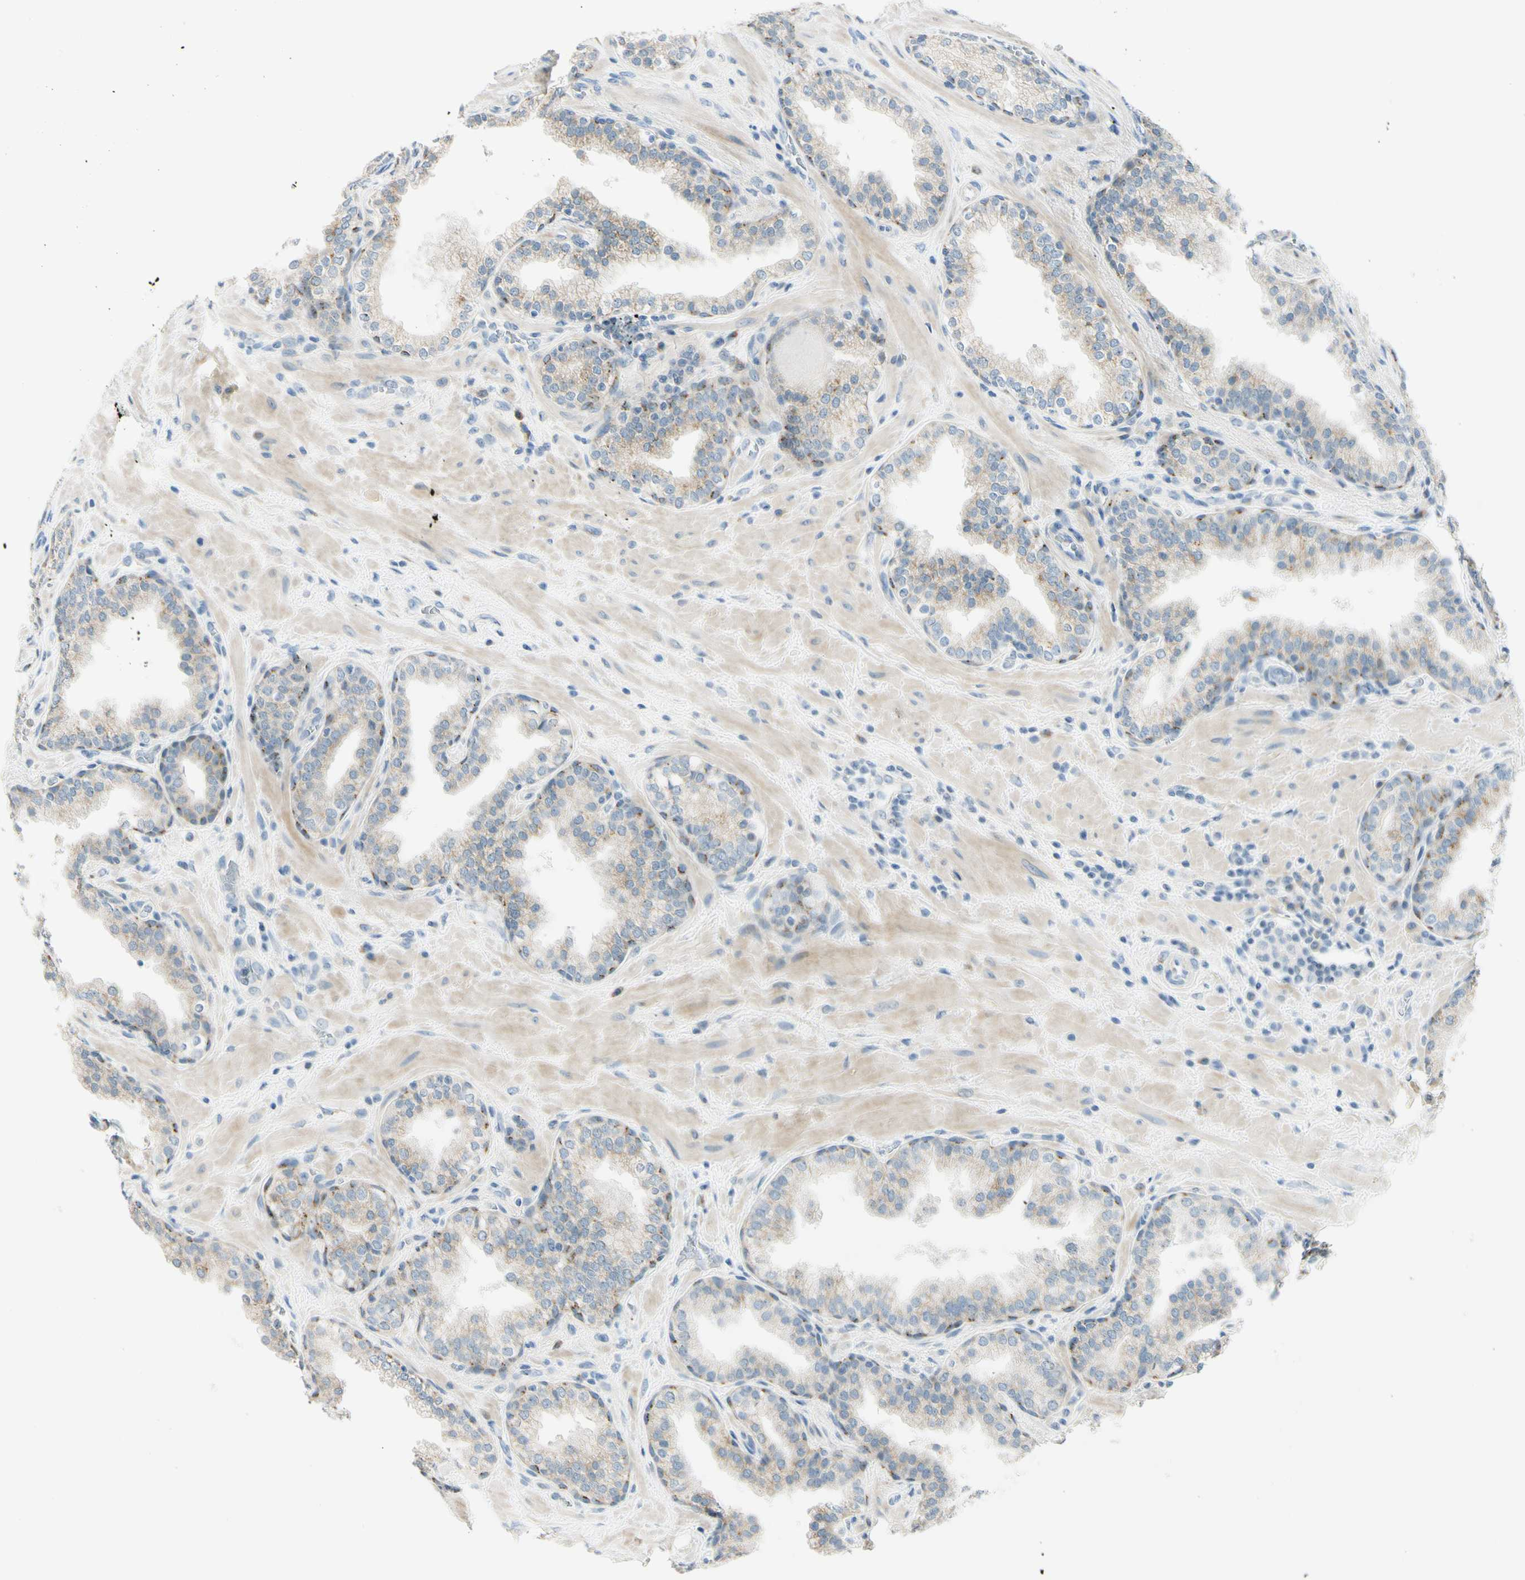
{"staining": {"intensity": "weak", "quantity": "25%-75%", "location": "cytoplasmic/membranous"}, "tissue": "prostate", "cell_type": "Glandular cells", "image_type": "normal", "snomed": [{"axis": "morphology", "description": "Normal tissue, NOS"}, {"axis": "topography", "description": "Prostate"}], "caption": "The histopathology image exhibits immunohistochemical staining of unremarkable prostate. There is weak cytoplasmic/membranous staining is present in approximately 25%-75% of glandular cells. (brown staining indicates protein expression, while blue staining denotes nuclei).", "gene": "GALNT5", "patient": {"sex": "male", "age": 51}}